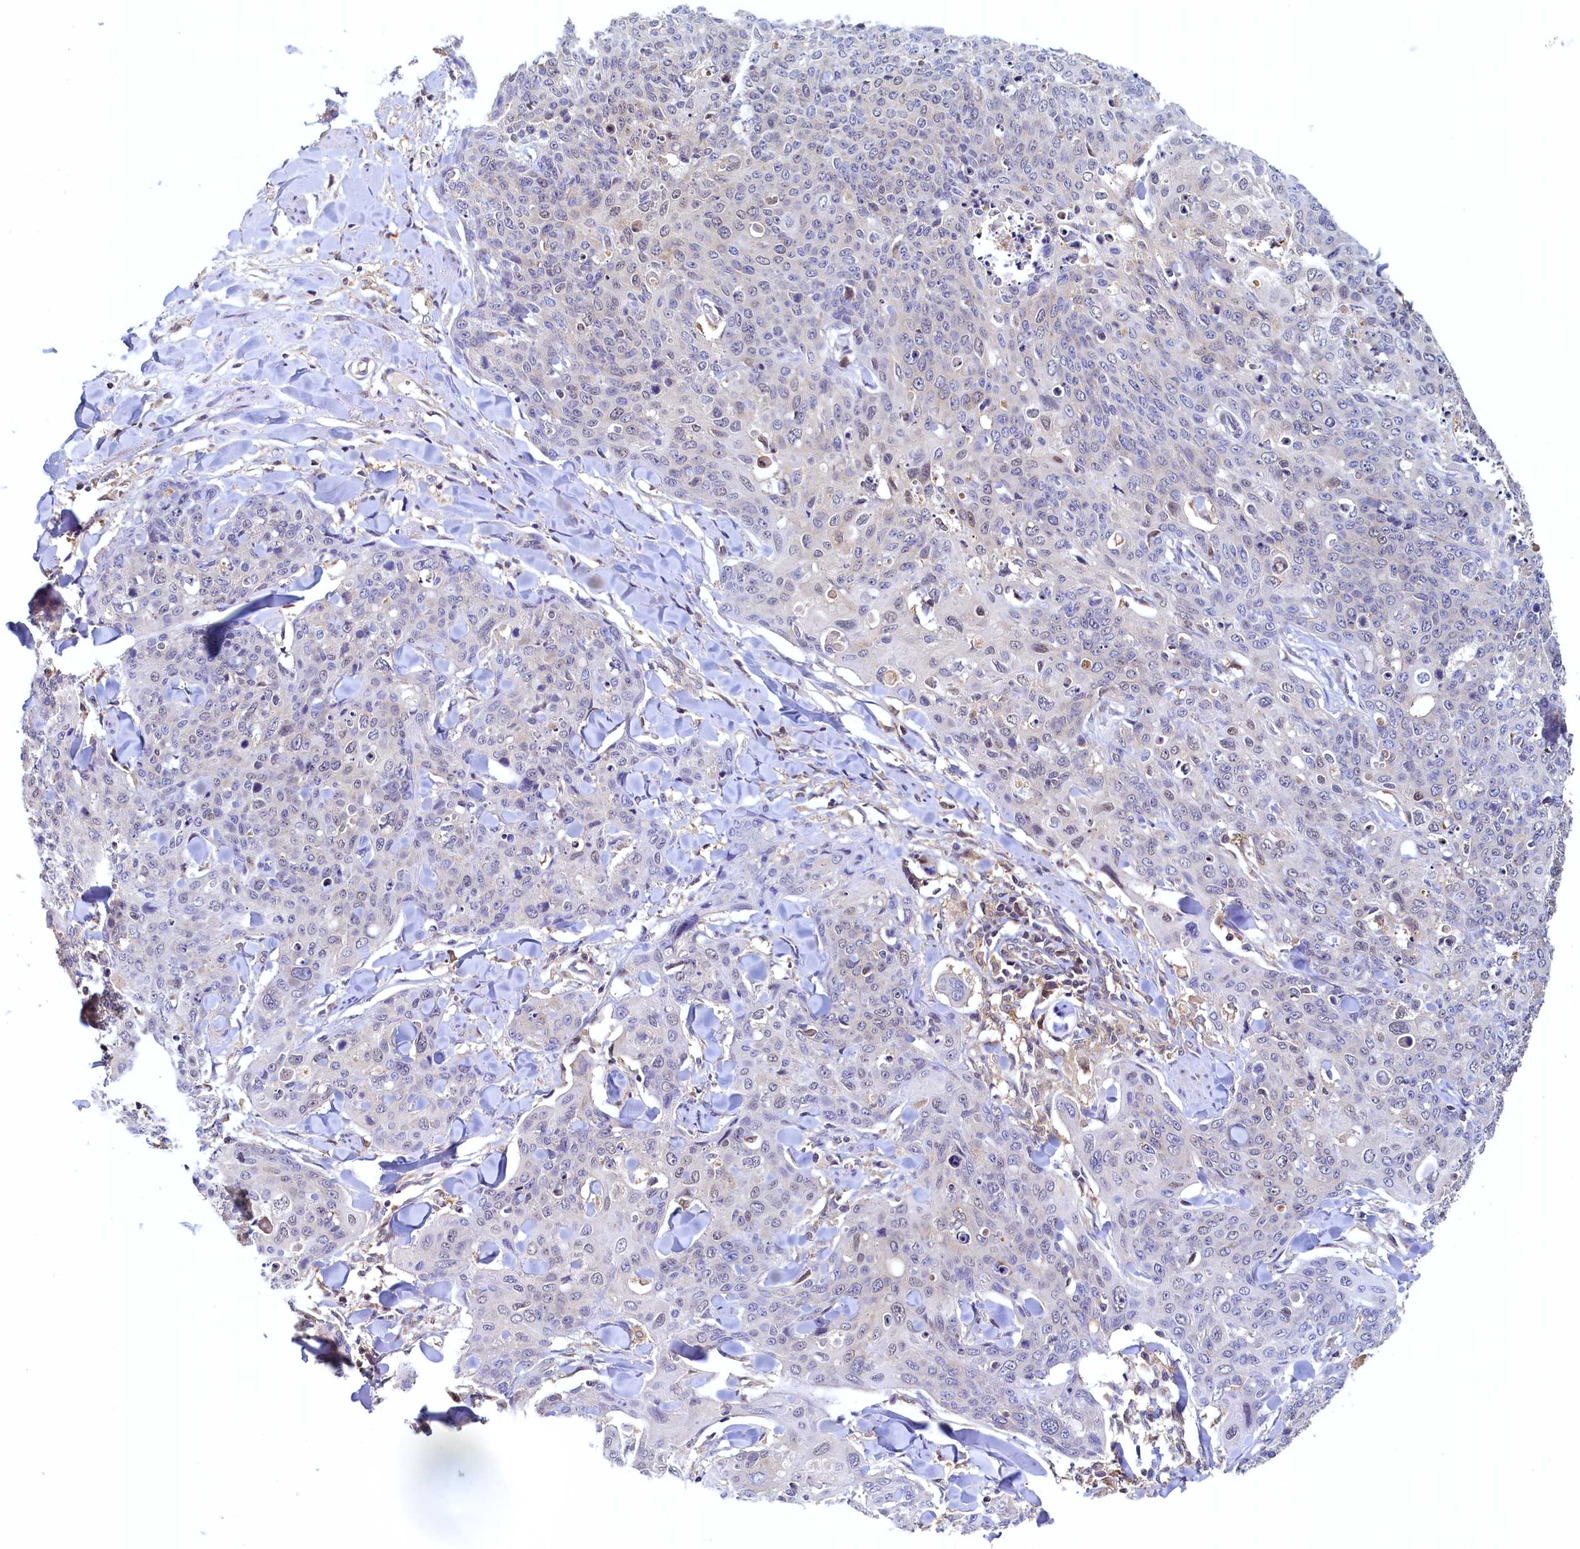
{"staining": {"intensity": "negative", "quantity": "none", "location": "none"}, "tissue": "skin cancer", "cell_type": "Tumor cells", "image_type": "cancer", "snomed": [{"axis": "morphology", "description": "Squamous cell carcinoma, NOS"}, {"axis": "topography", "description": "Skin"}, {"axis": "topography", "description": "Vulva"}], "caption": "Immunohistochemistry micrograph of skin cancer (squamous cell carcinoma) stained for a protein (brown), which demonstrates no staining in tumor cells.", "gene": "PAAF1", "patient": {"sex": "female", "age": 85}}